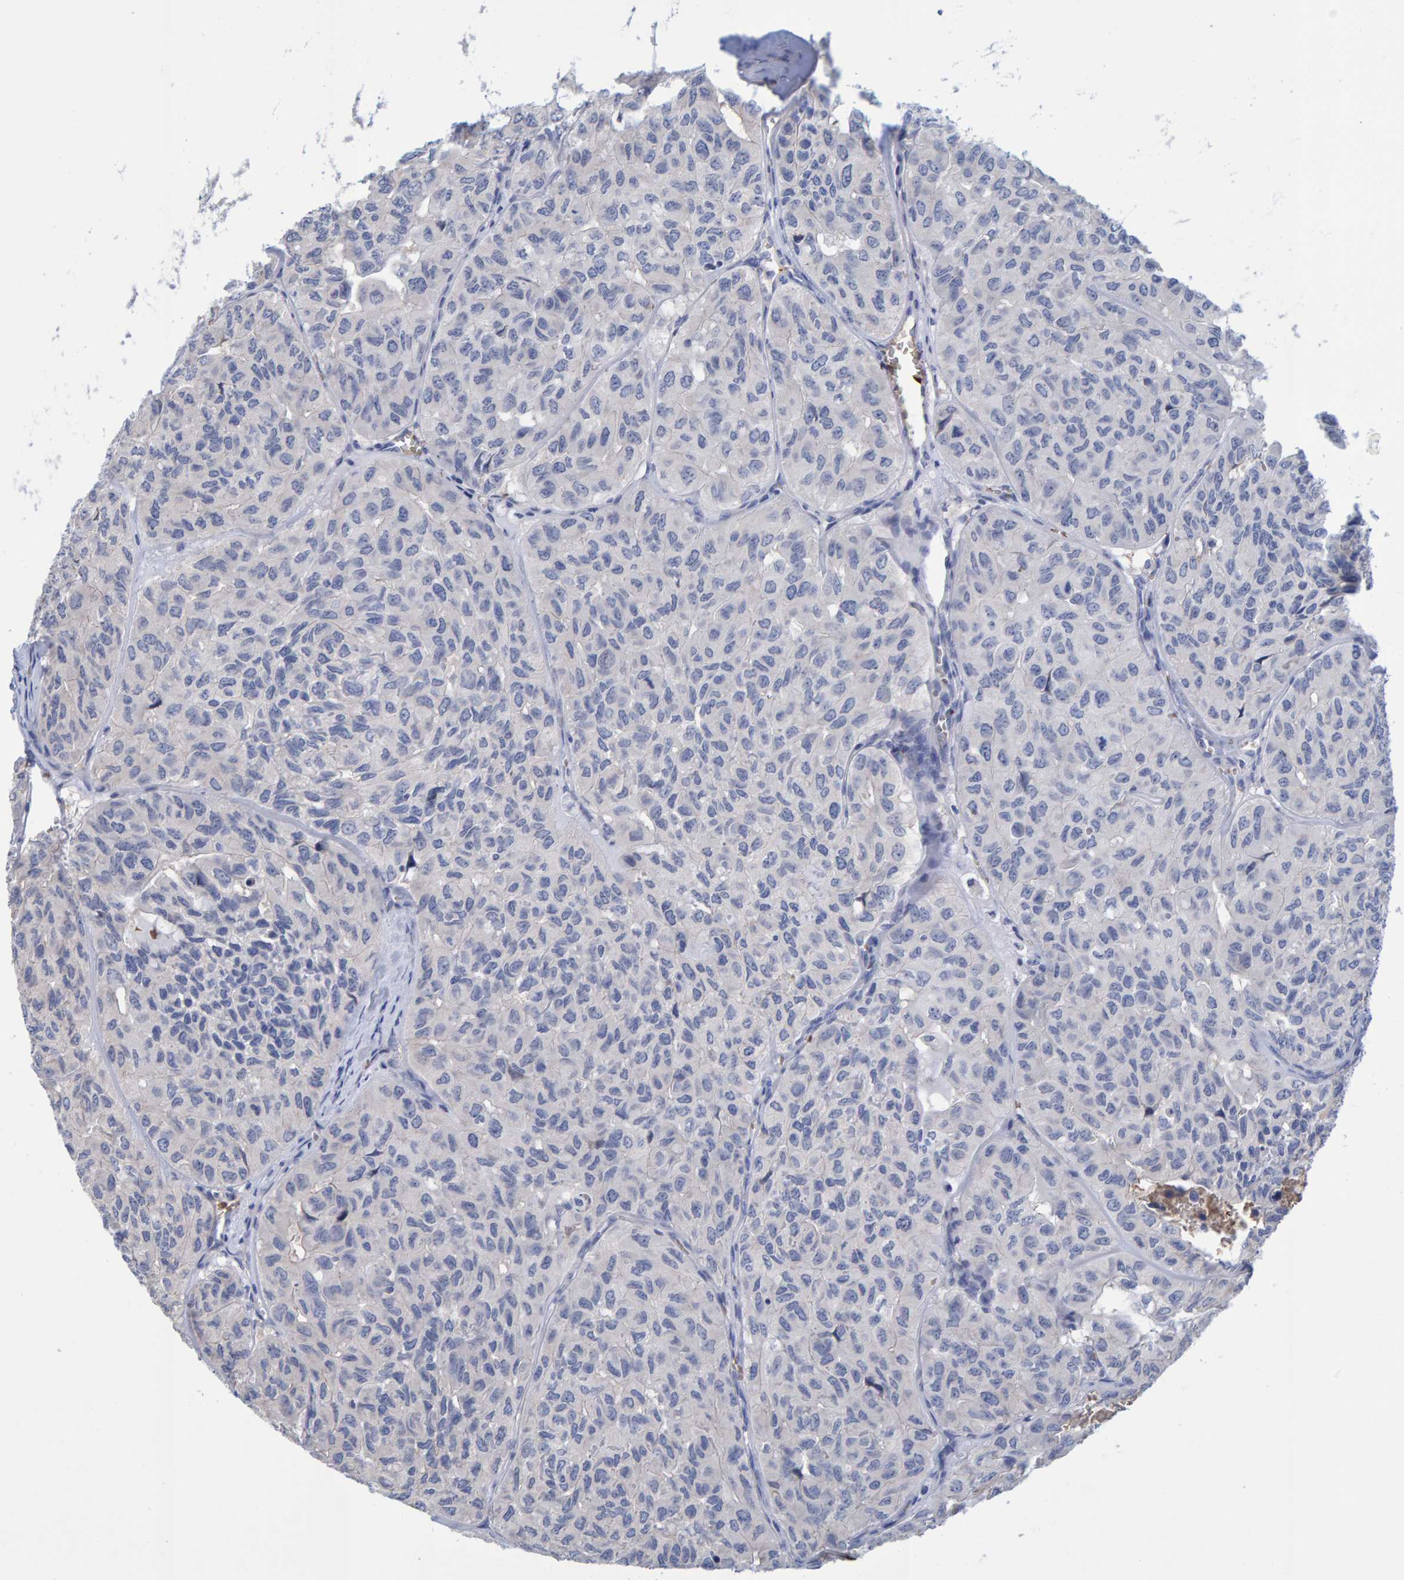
{"staining": {"intensity": "negative", "quantity": "none", "location": "none"}, "tissue": "head and neck cancer", "cell_type": "Tumor cells", "image_type": "cancer", "snomed": [{"axis": "morphology", "description": "Adenocarcinoma, NOS"}, {"axis": "topography", "description": "Salivary gland, NOS"}, {"axis": "topography", "description": "Head-Neck"}], "caption": "Tumor cells show no significant positivity in head and neck adenocarcinoma. (Brightfield microscopy of DAB (3,3'-diaminobenzidine) IHC at high magnification).", "gene": "VPS9D1", "patient": {"sex": "female", "age": 76}}